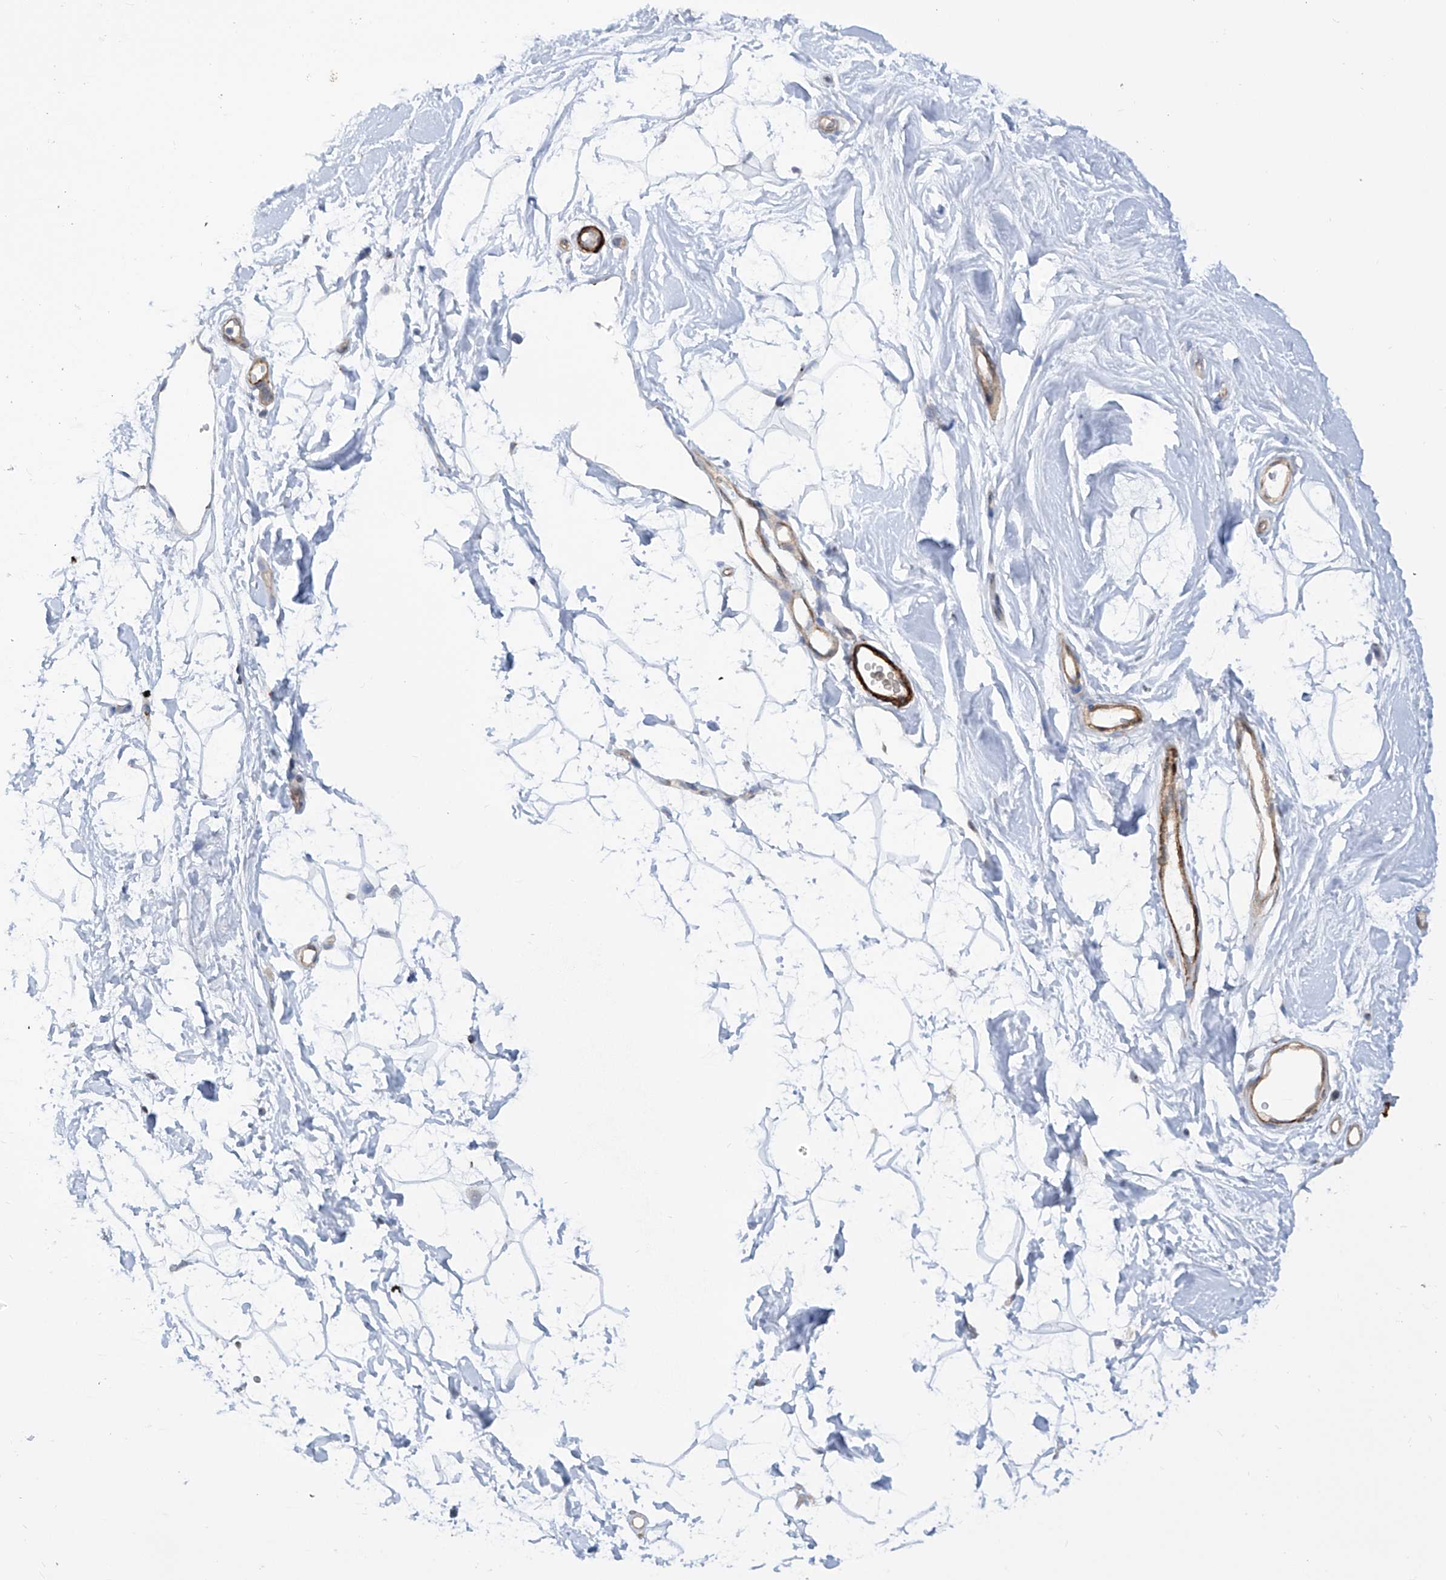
{"staining": {"intensity": "negative", "quantity": "none", "location": "none"}, "tissue": "breast", "cell_type": "Adipocytes", "image_type": "normal", "snomed": [{"axis": "morphology", "description": "Normal tissue, NOS"}, {"axis": "topography", "description": "Breast"}], "caption": "A high-resolution histopathology image shows immunohistochemistry staining of normal breast, which shows no significant staining in adipocytes.", "gene": "ZNF490", "patient": {"sex": "female", "age": 26}}